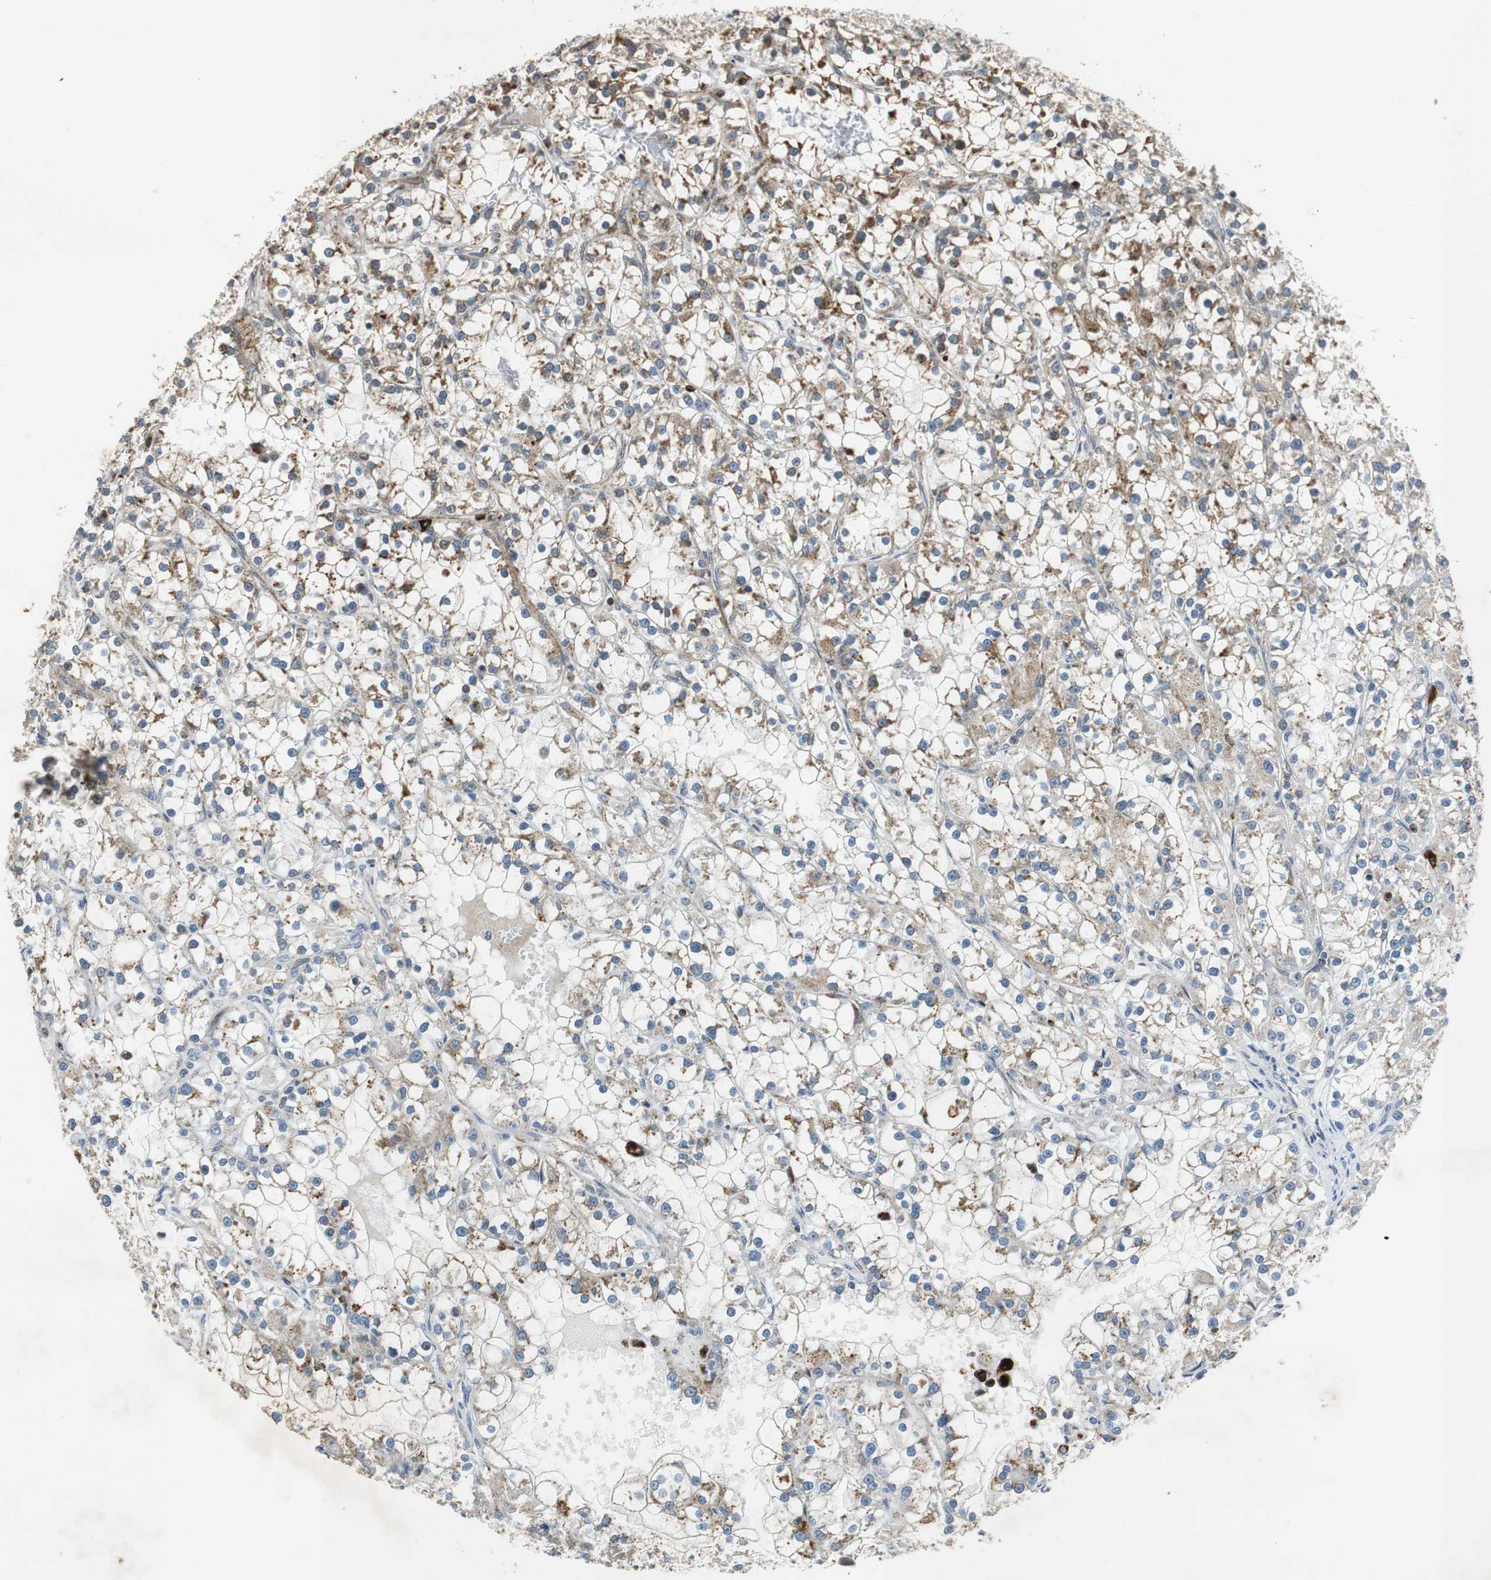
{"staining": {"intensity": "weak", "quantity": "25%-75%", "location": "cytoplasmic/membranous"}, "tissue": "renal cancer", "cell_type": "Tumor cells", "image_type": "cancer", "snomed": [{"axis": "morphology", "description": "Adenocarcinoma, NOS"}, {"axis": "topography", "description": "Kidney"}], "caption": "Protein analysis of renal cancer (adenocarcinoma) tissue shows weak cytoplasmic/membranous positivity in about 25%-75% of tumor cells.", "gene": "TUBA4A", "patient": {"sex": "female", "age": 52}}